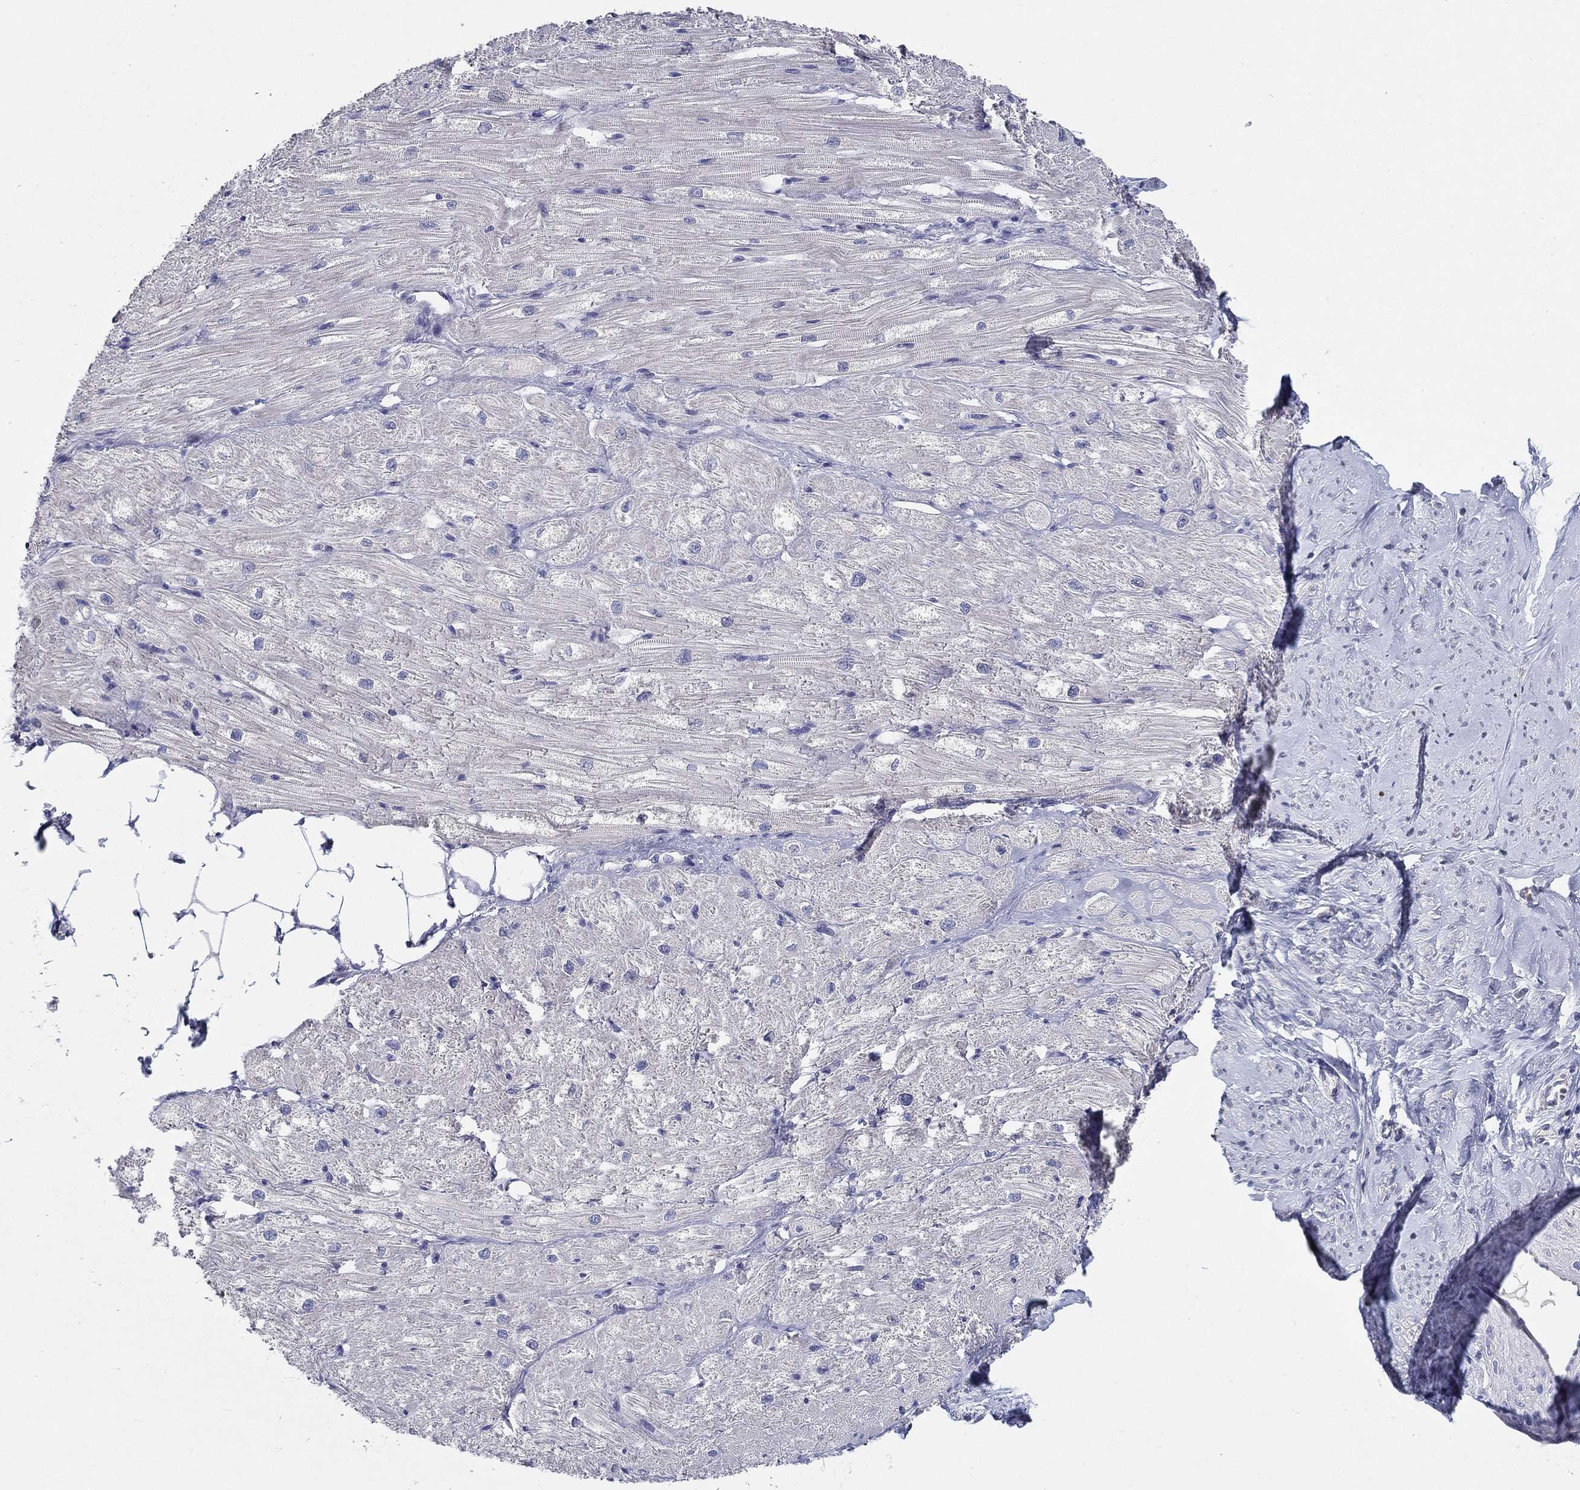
{"staining": {"intensity": "negative", "quantity": "none", "location": "none"}, "tissue": "heart muscle", "cell_type": "Cardiomyocytes", "image_type": "normal", "snomed": [{"axis": "morphology", "description": "Normal tissue, NOS"}, {"axis": "topography", "description": "Heart"}], "caption": "Heart muscle stained for a protein using immunohistochemistry shows no staining cardiomyocytes.", "gene": "ERMP1", "patient": {"sex": "male", "age": 57}}